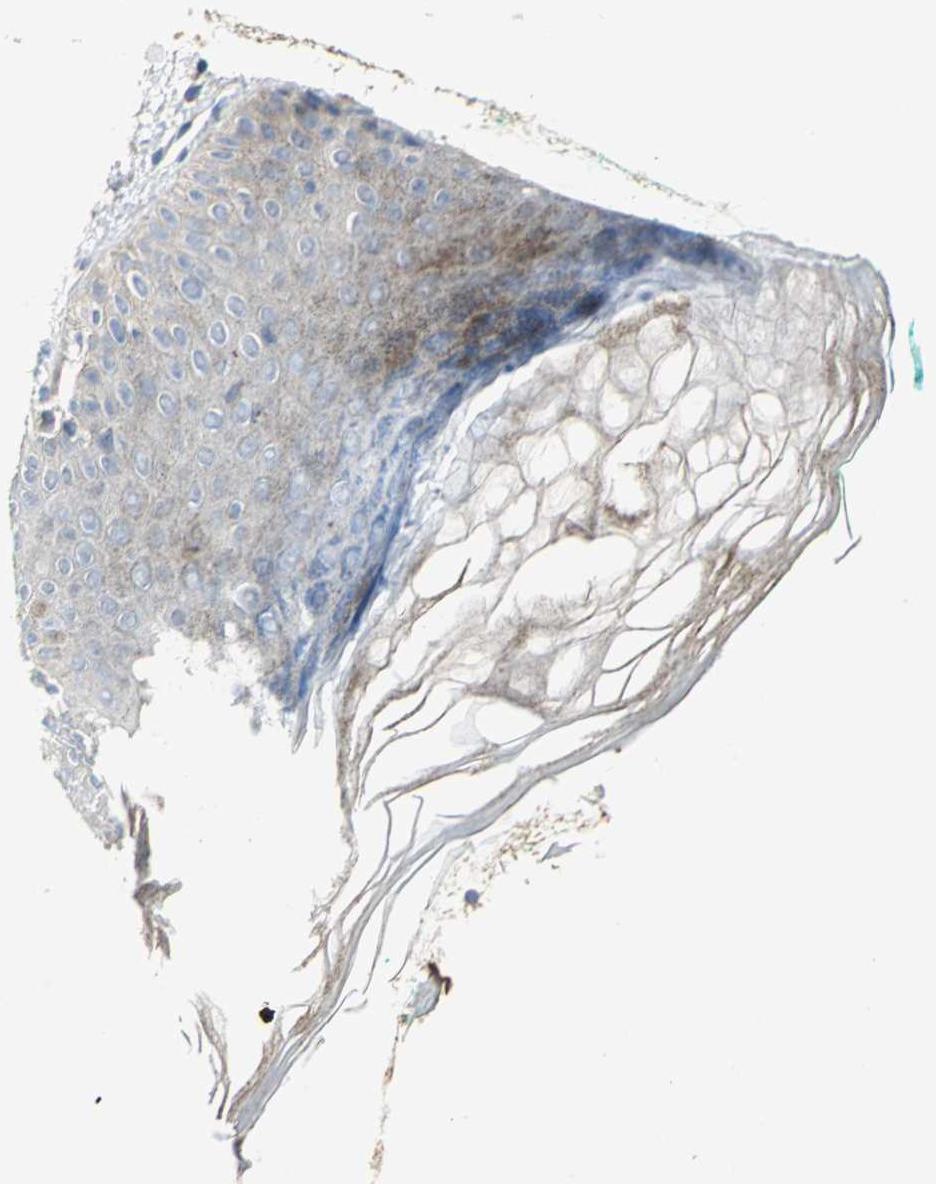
{"staining": {"intensity": "moderate", "quantity": "25%-75%", "location": "cytoplasmic/membranous"}, "tissue": "skin", "cell_type": "Keratinocytes", "image_type": "normal", "snomed": [{"axis": "morphology", "description": "Normal tissue, NOS"}, {"axis": "topography", "description": "Skin"}], "caption": "Moderate cytoplasmic/membranous staining for a protein is seen in about 25%-75% of keratinocytes of normal skin using immunohistochemistry (IHC).", "gene": "SPPL2B", "patient": {"sex": "male", "age": 26}}